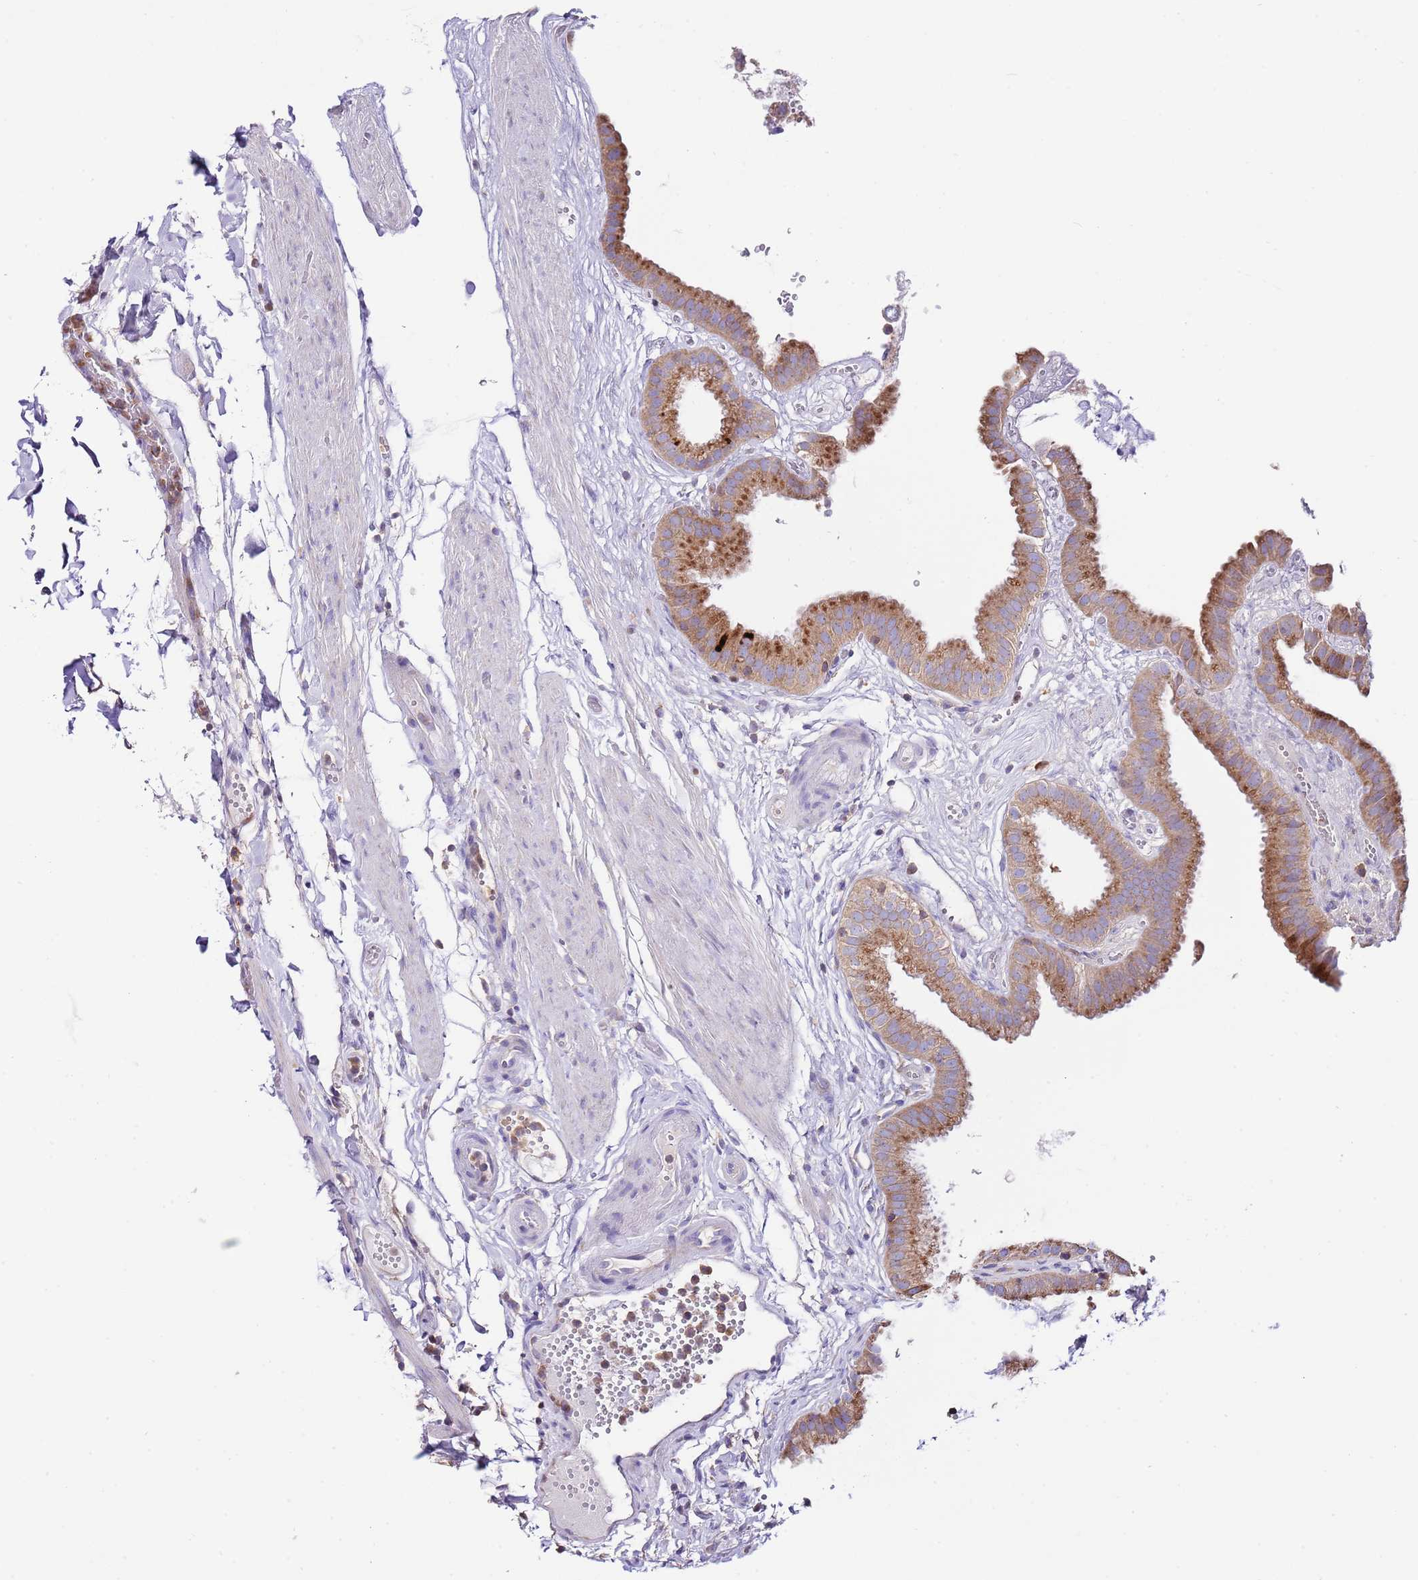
{"staining": {"intensity": "moderate", "quantity": ">75%", "location": "cytoplasmic/membranous"}, "tissue": "gallbladder", "cell_type": "Glandular cells", "image_type": "normal", "snomed": [{"axis": "morphology", "description": "Normal tissue, NOS"}, {"axis": "topography", "description": "Gallbladder"}], "caption": "Immunohistochemistry (DAB) staining of benign human gallbladder shows moderate cytoplasmic/membranous protein positivity in approximately >75% of glandular cells. (DAB (3,3'-diaminobenzidine) IHC, brown staining for protein, blue staining for nuclei).", "gene": "RPS10", "patient": {"sex": "female", "age": 61}}